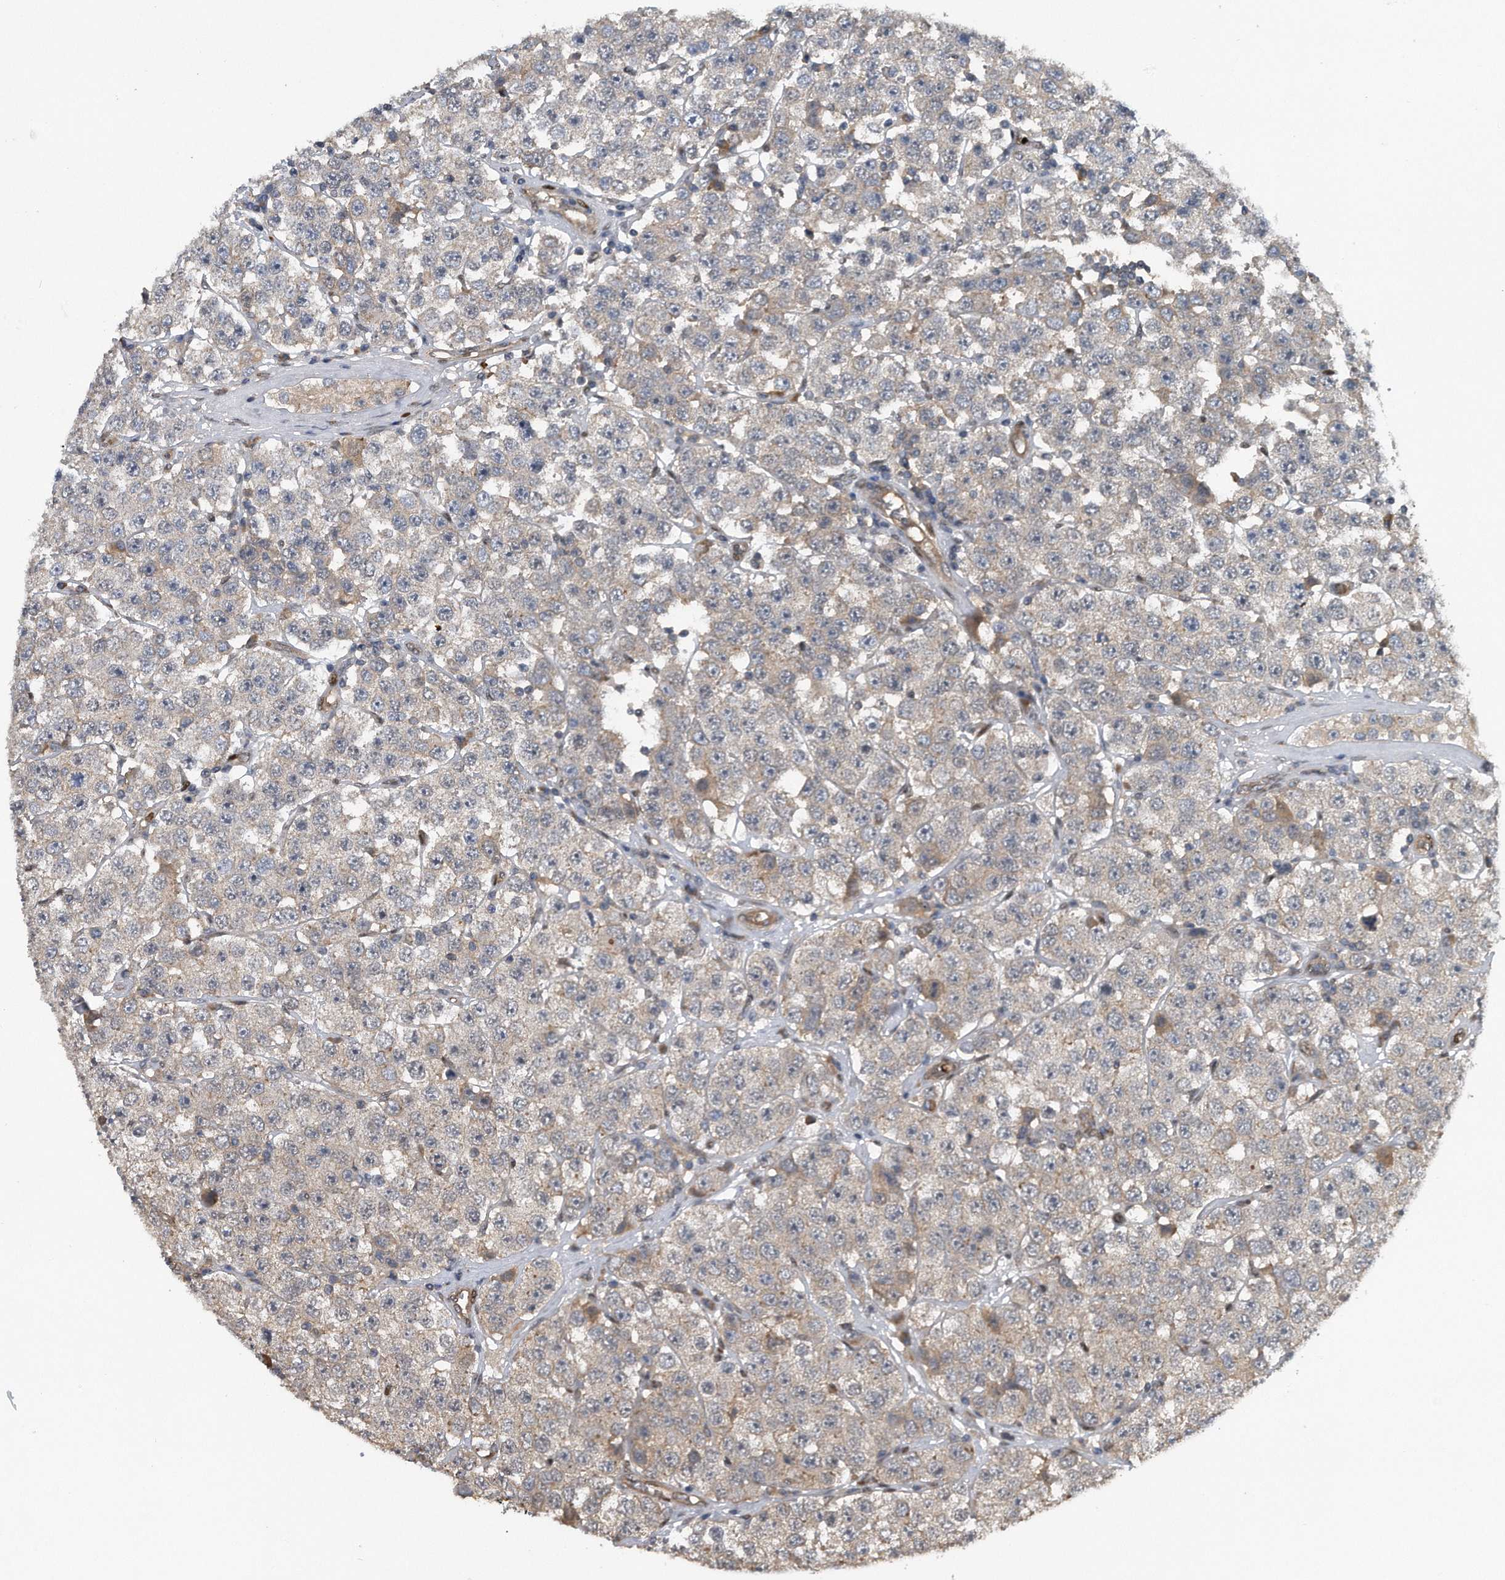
{"staining": {"intensity": "weak", "quantity": "<25%", "location": "cytoplasmic/membranous"}, "tissue": "testis cancer", "cell_type": "Tumor cells", "image_type": "cancer", "snomed": [{"axis": "morphology", "description": "Seminoma, NOS"}, {"axis": "topography", "description": "Testis"}], "caption": "Tumor cells are negative for protein expression in human testis cancer.", "gene": "ZNF79", "patient": {"sex": "male", "age": 28}}